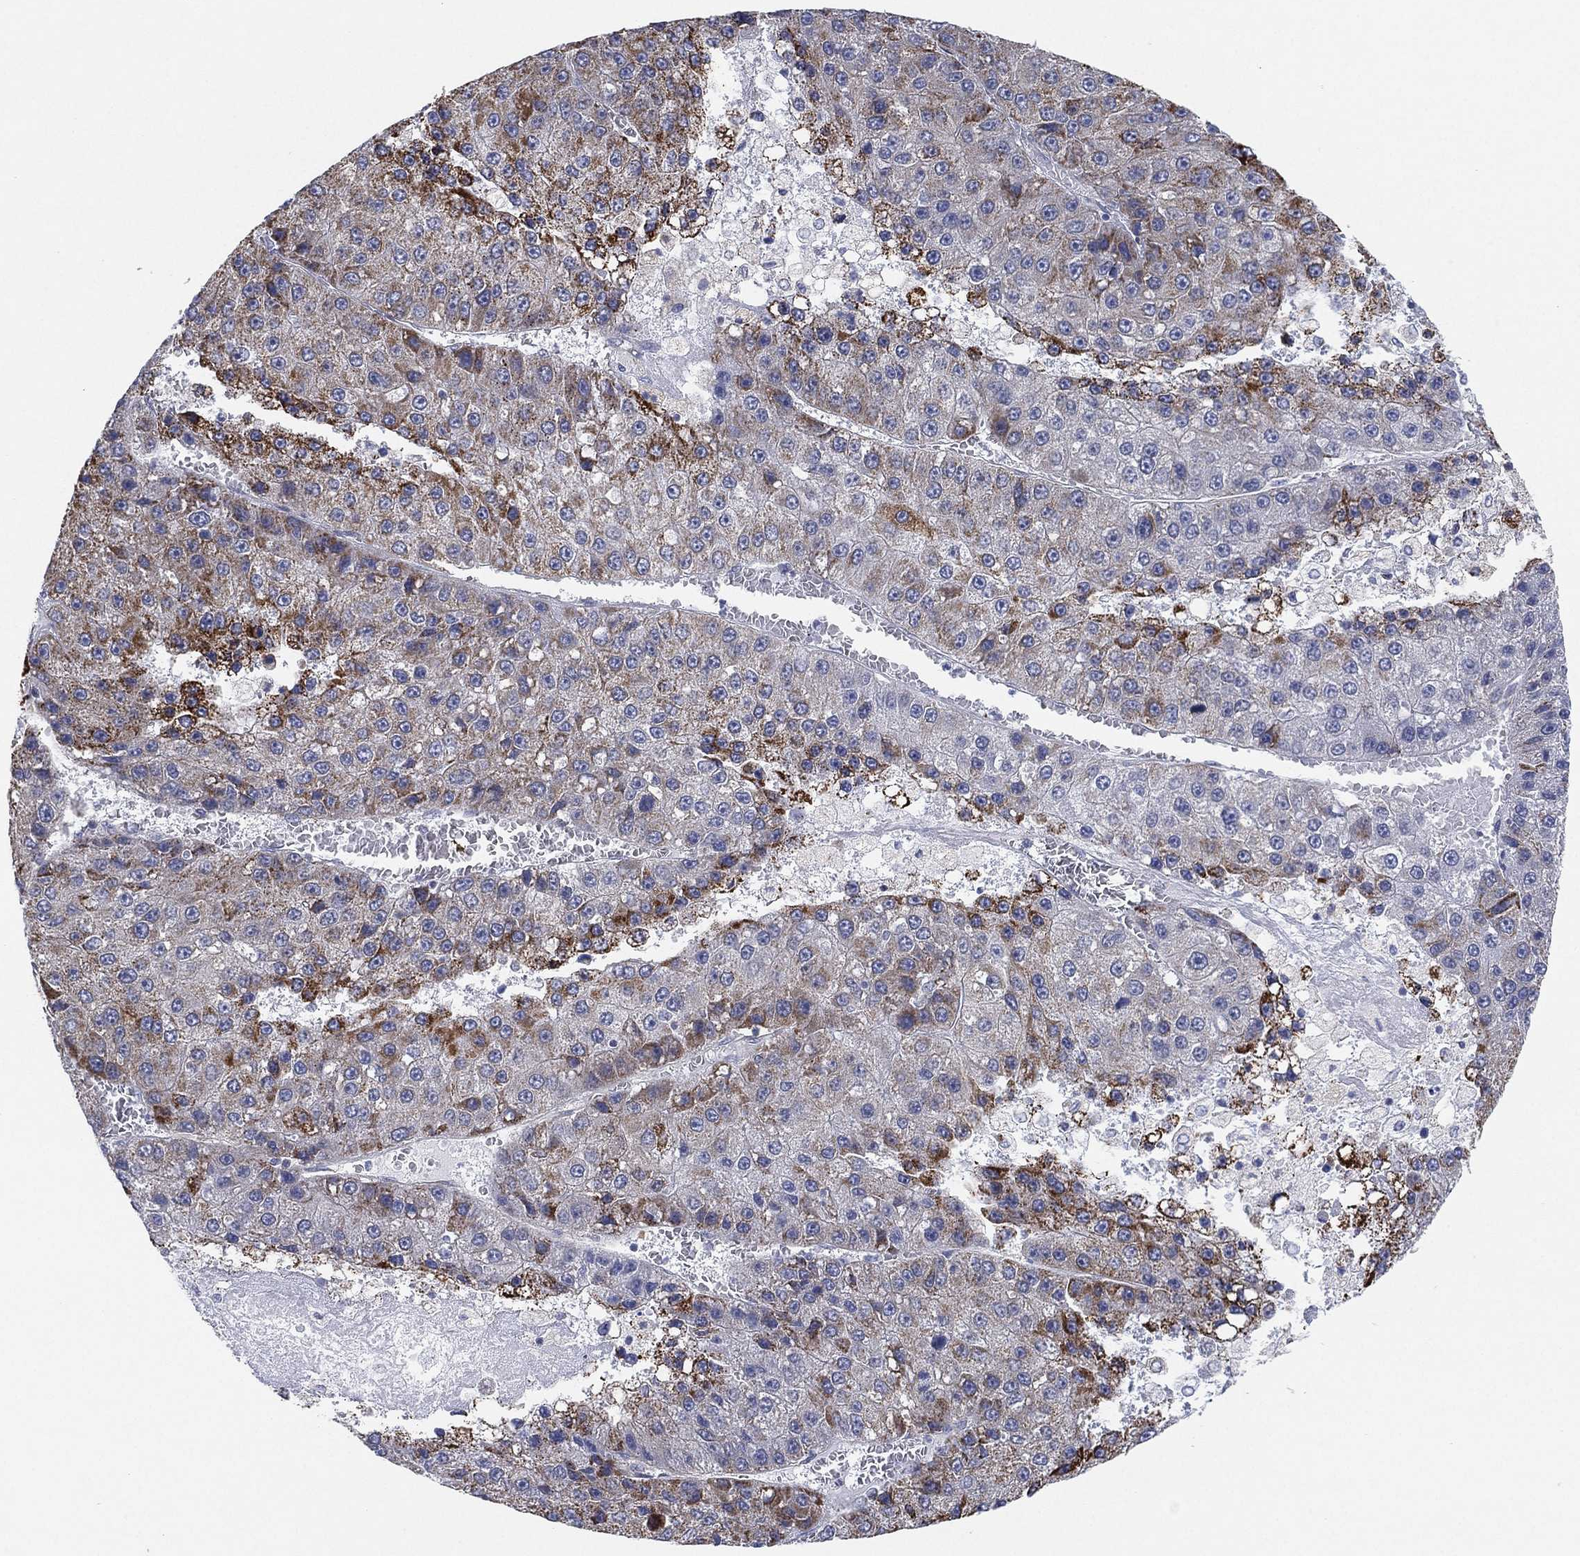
{"staining": {"intensity": "moderate", "quantity": "<25%", "location": "cytoplasmic/membranous"}, "tissue": "liver cancer", "cell_type": "Tumor cells", "image_type": "cancer", "snomed": [{"axis": "morphology", "description": "Carcinoma, Hepatocellular, NOS"}, {"axis": "topography", "description": "Liver"}], "caption": "DAB immunohistochemical staining of hepatocellular carcinoma (liver) demonstrates moderate cytoplasmic/membranous protein expression in about <25% of tumor cells. (DAB = brown stain, brightfield microscopy at high magnification).", "gene": "INA", "patient": {"sex": "female", "age": 73}}